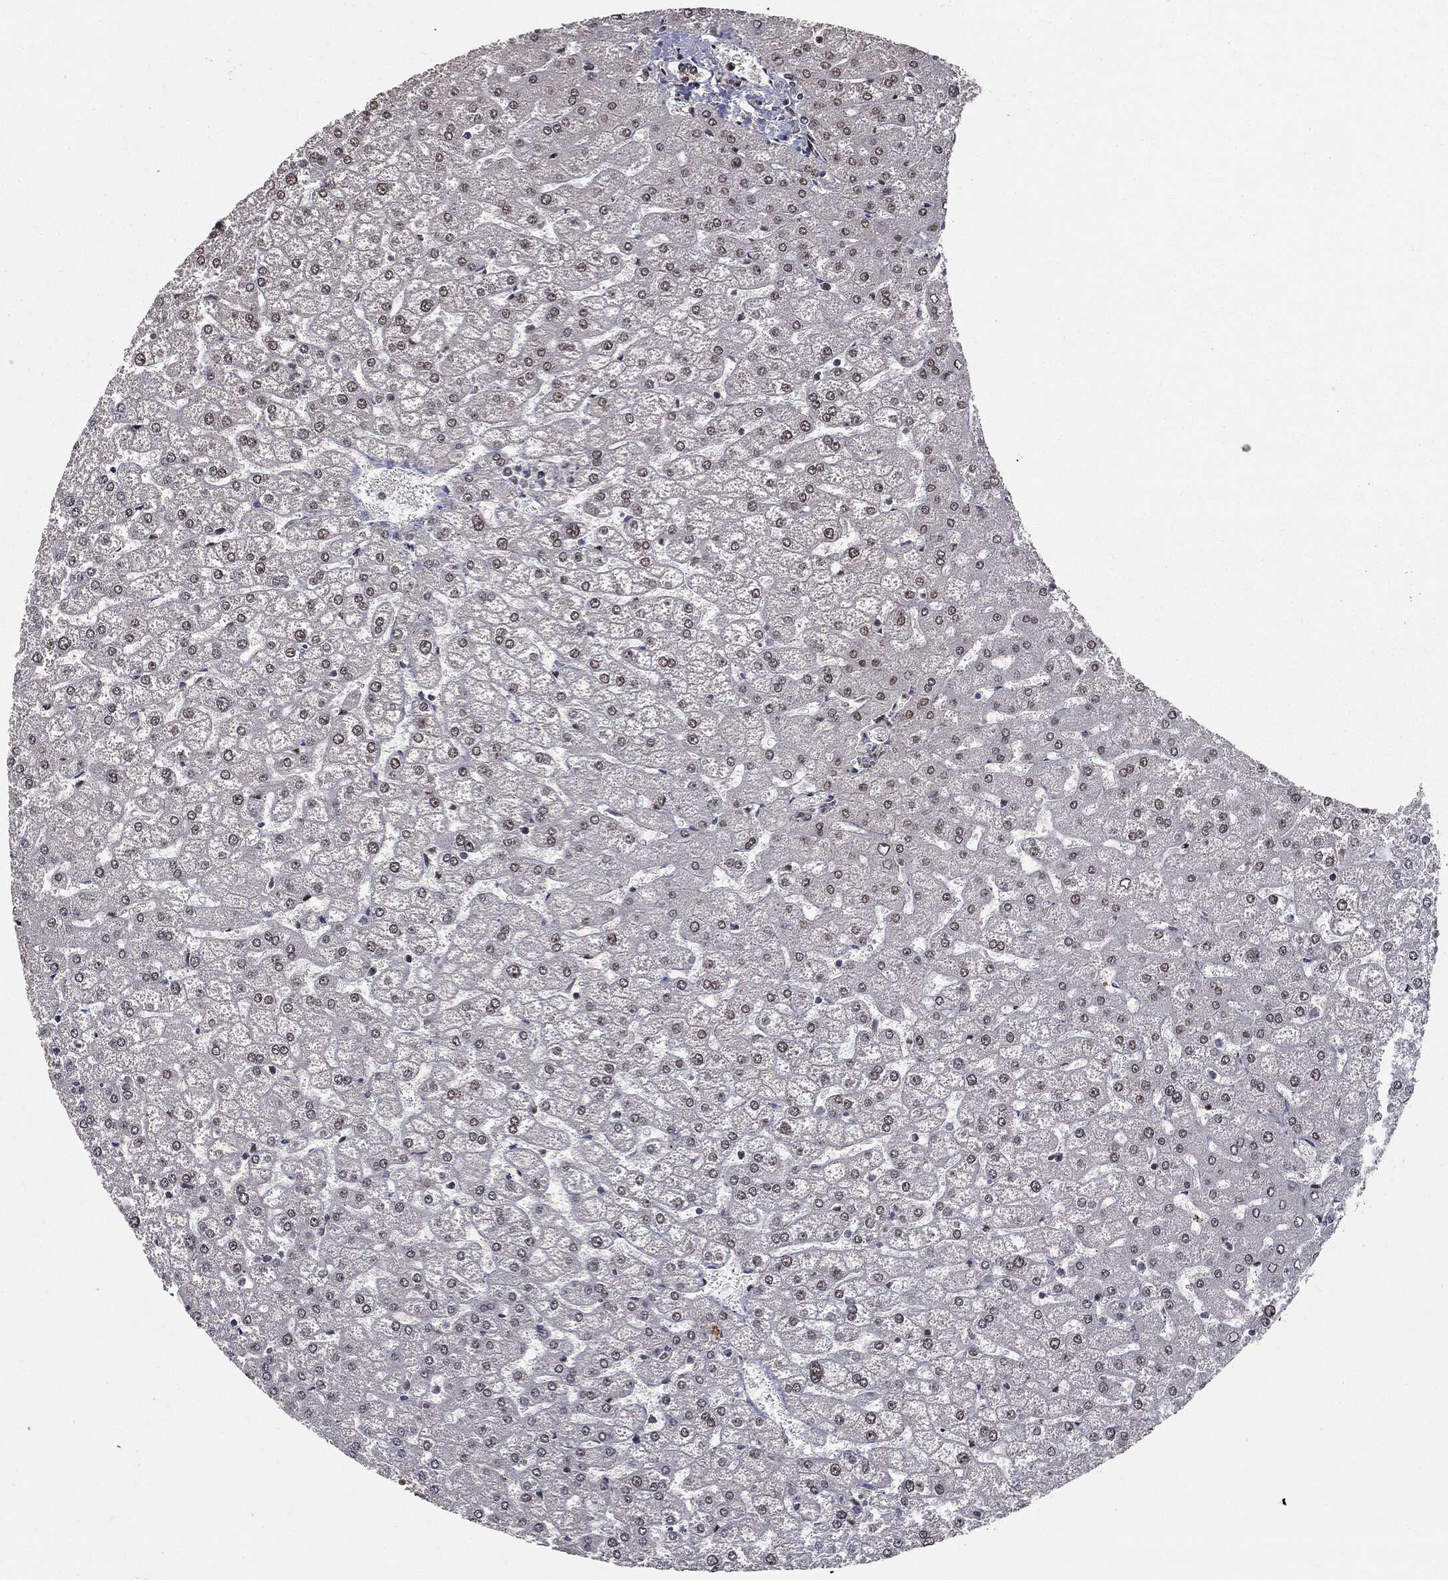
{"staining": {"intensity": "moderate", "quantity": "<25%", "location": "nuclear"}, "tissue": "liver", "cell_type": "Cholangiocytes", "image_type": "normal", "snomed": [{"axis": "morphology", "description": "Normal tissue, NOS"}, {"axis": "topography", "description": "Liver"}], "caption": "Liver stained with DAB immunohistochemistry exhibits low levels of moderate nuclear staining in about <25% of cholangiocytes.", "gene": "DPH2", "patient": {"sex": "female", "age": 32}}